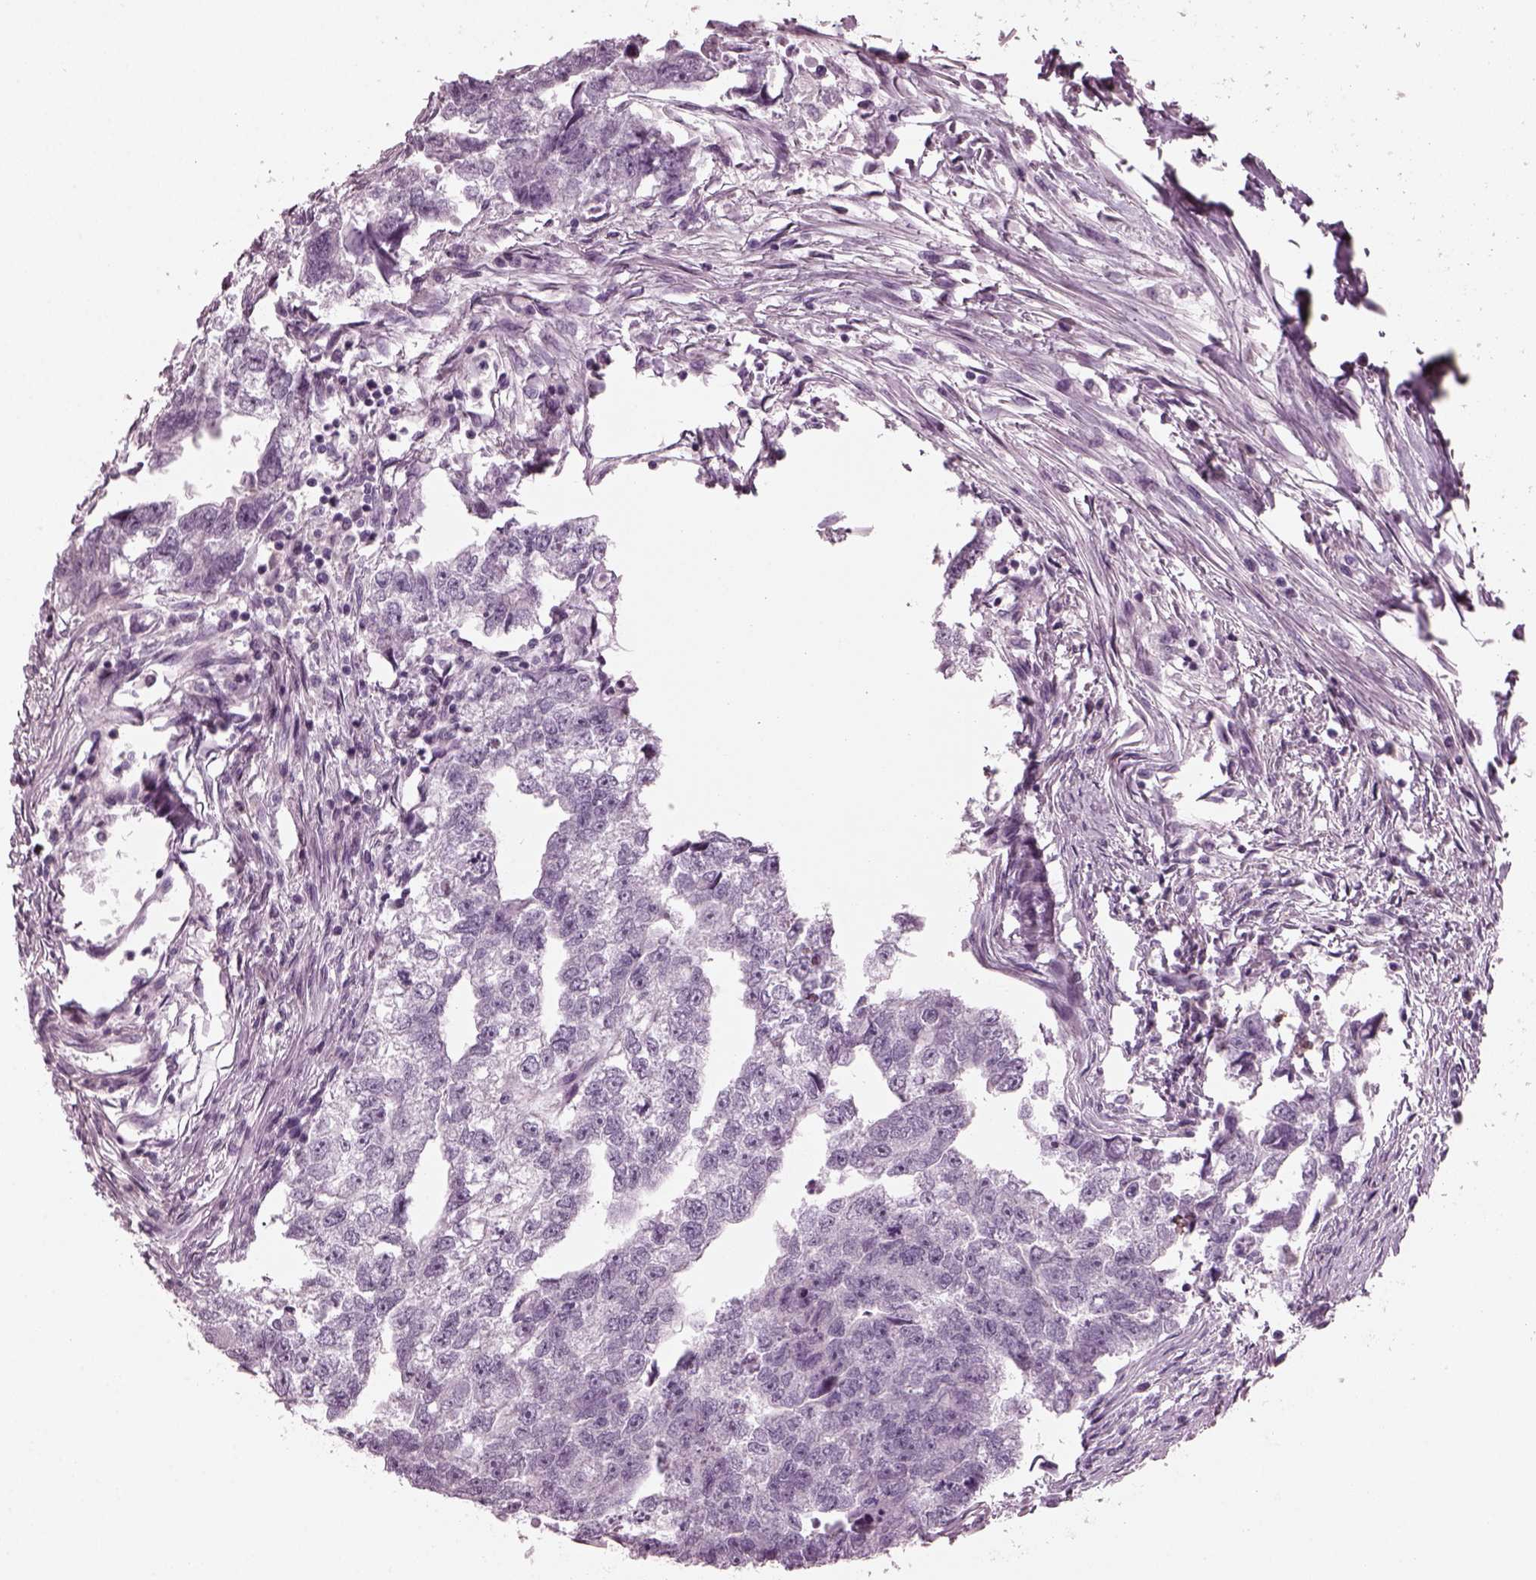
{"staining": {"intensity": "negative", "quantity": "none", "location": "none"}, "tissue": "testis cancer", "cell_type": "Tumor cells", "image_type": "cancer", "snomed": [{"axis": "morphology", "description": "Carcinoma, Embryonal, NOS"}, {"axis": "morphology", "description": "Teratoma, malignant, NOS"}, {"axis": "topography", "description": "Testis"}], "caption": "Protein analysis of testis cancer (embryonal carcinoma) shows no significant expression in tumor cells.", "gene": "RCVRN", "patient": {"sex": "male", "age": 44}}